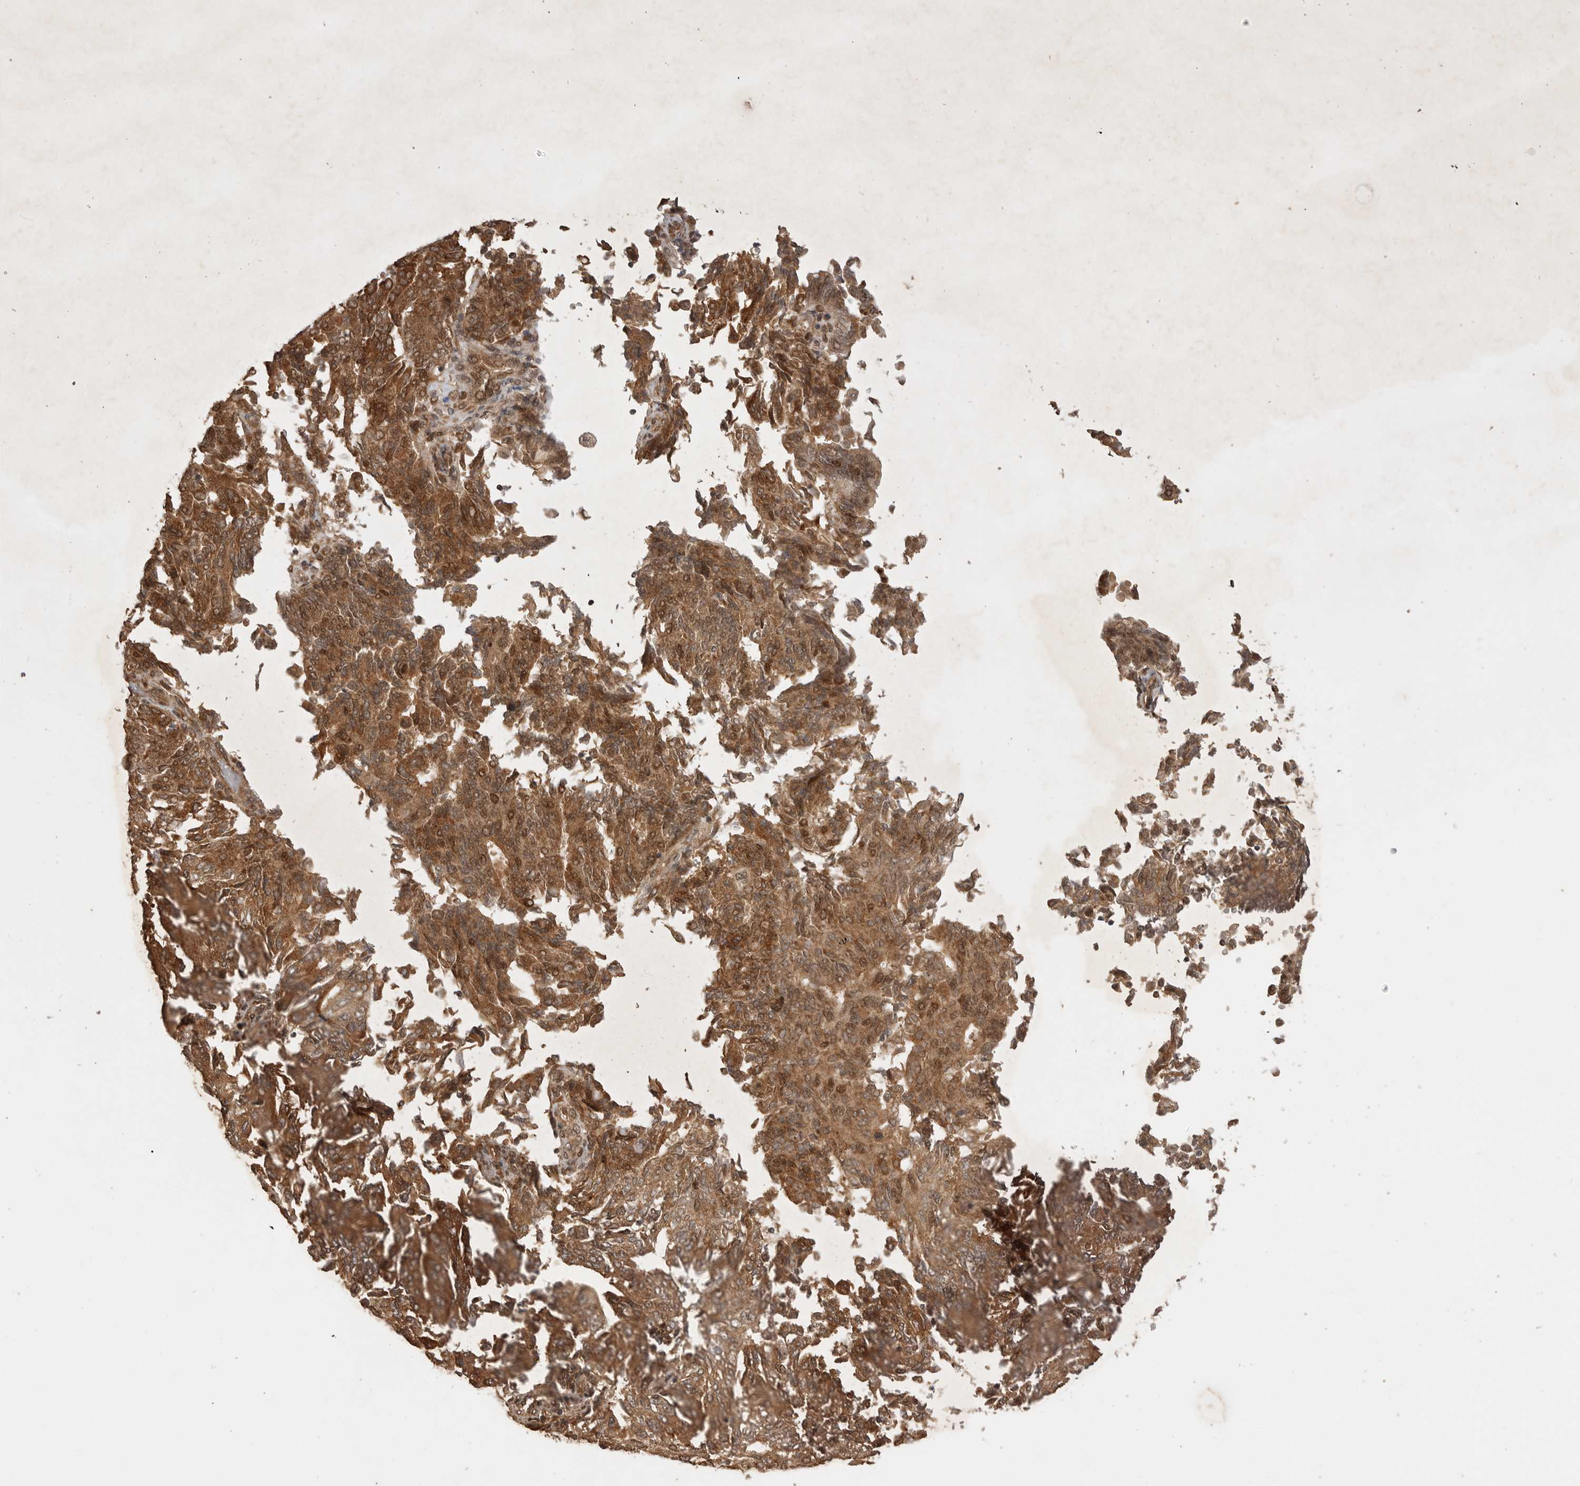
{"staining": {"intensity": "moderate", "quantity": ">75%", "location": "cytoplasmic/membranous,nuclear"}, "tissue": "endometrial cancer", "cell_type": "Tumor cells", "image_type": "cancer", "snomed": [{"axis": "morphology", "description": "Adenocarcinoma, NOS"}, {"axis": "topography", "description": "Endometrium"}], "caption": "A micrograph of human endometrial adenocarcinoma stained for a protein reveals moderate cytoplasmic/membranous and nuclear brown staining in tumor cells.", "gene": "BOC", "patient": {"sex": "female", "age": 80}}